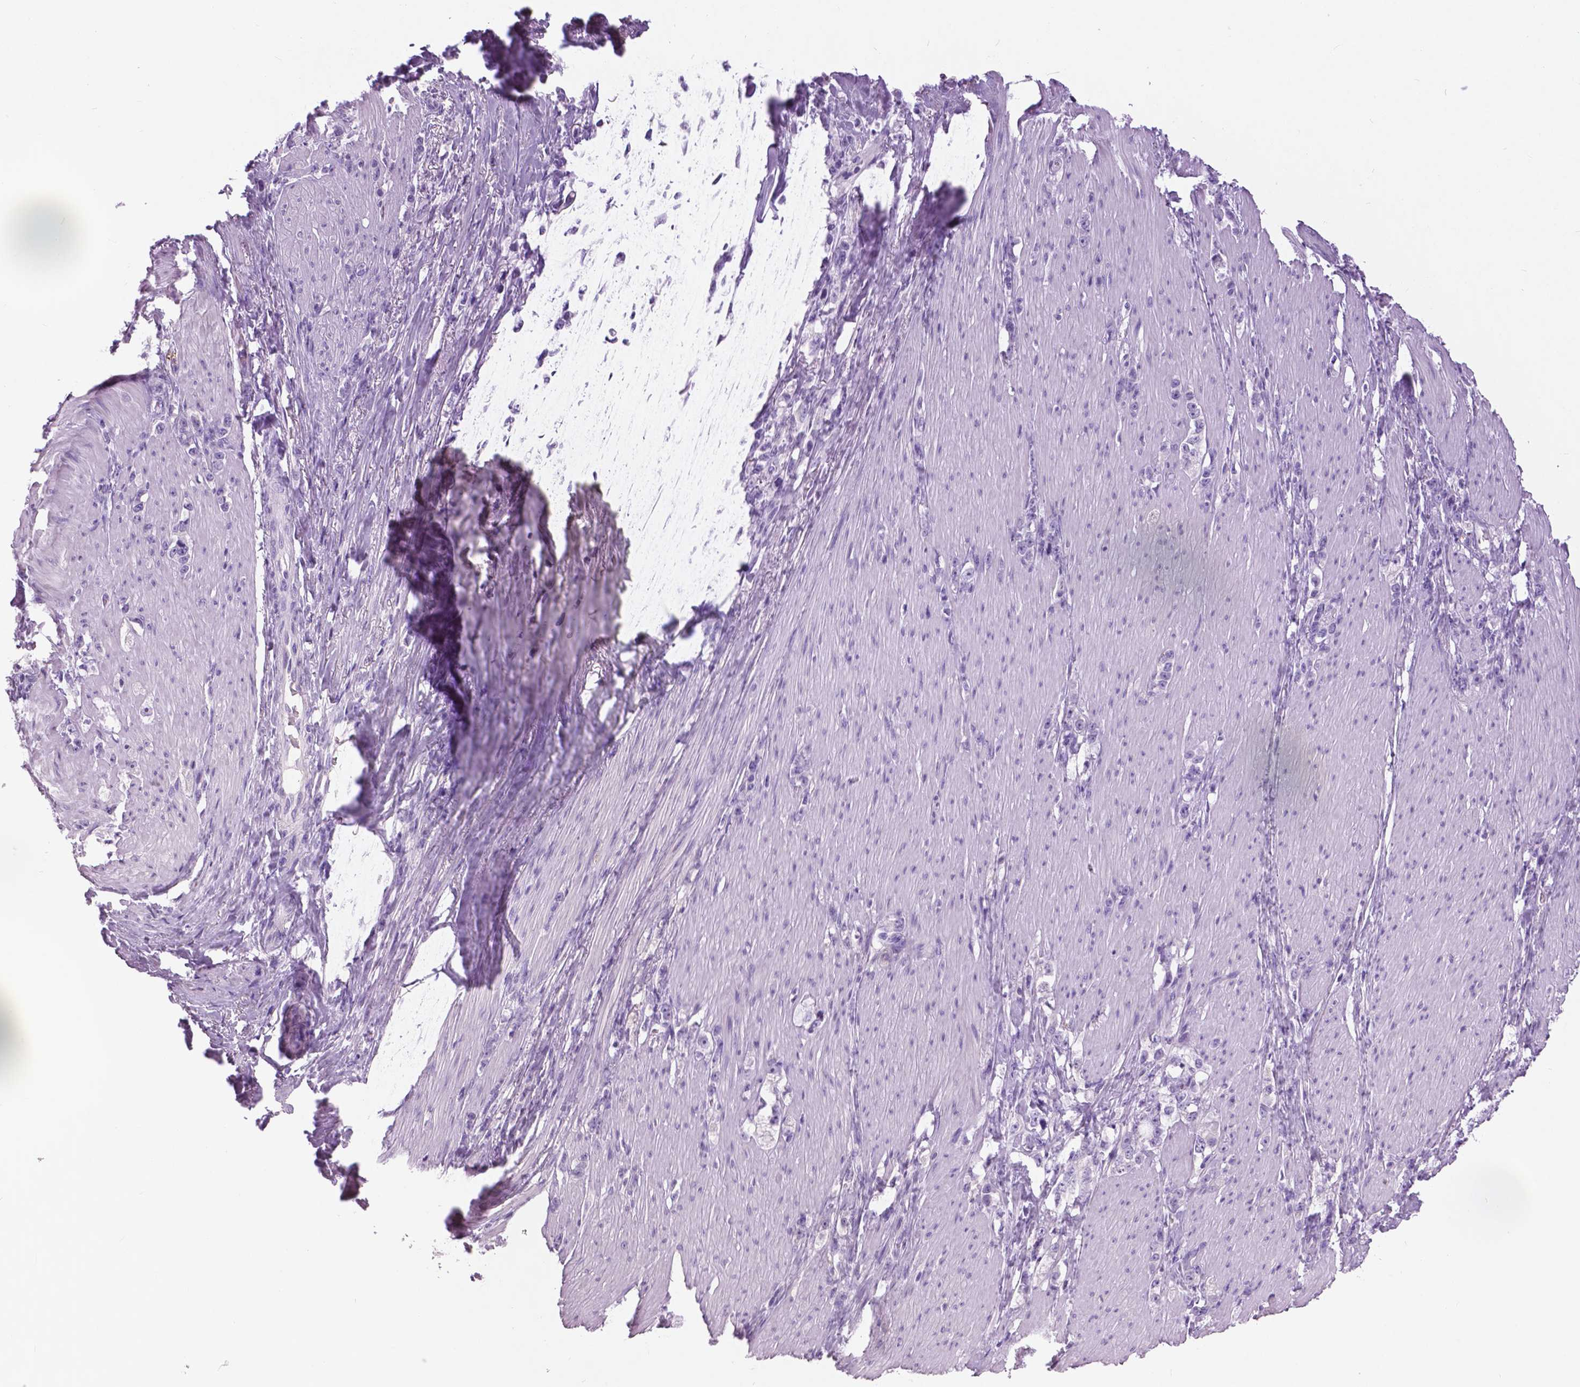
{"staining": {"intensity": "negative", "quantity": "none", "location": "none"}, "tissue": "stomach cancer", "cell_type": "Tumor cells", "image_type": "cancer", "snomed": [{"axis": "morphology", "description": "Adenocarcinoma, NOS"}, {"axis": "topography", "description": "Stomach, lower"}], "caption": "DAB immunohistochemical staining of stomach cancer (adenocarcinoma) shows no significant positivity in tumor cells. (DAB (3,3'-diaminobenzidine) immunohistochemistry visualized using brightfield microscopy, high magnification).", "gene": "TP53TG5", "patient": {"sex": "male", "age": 88}}